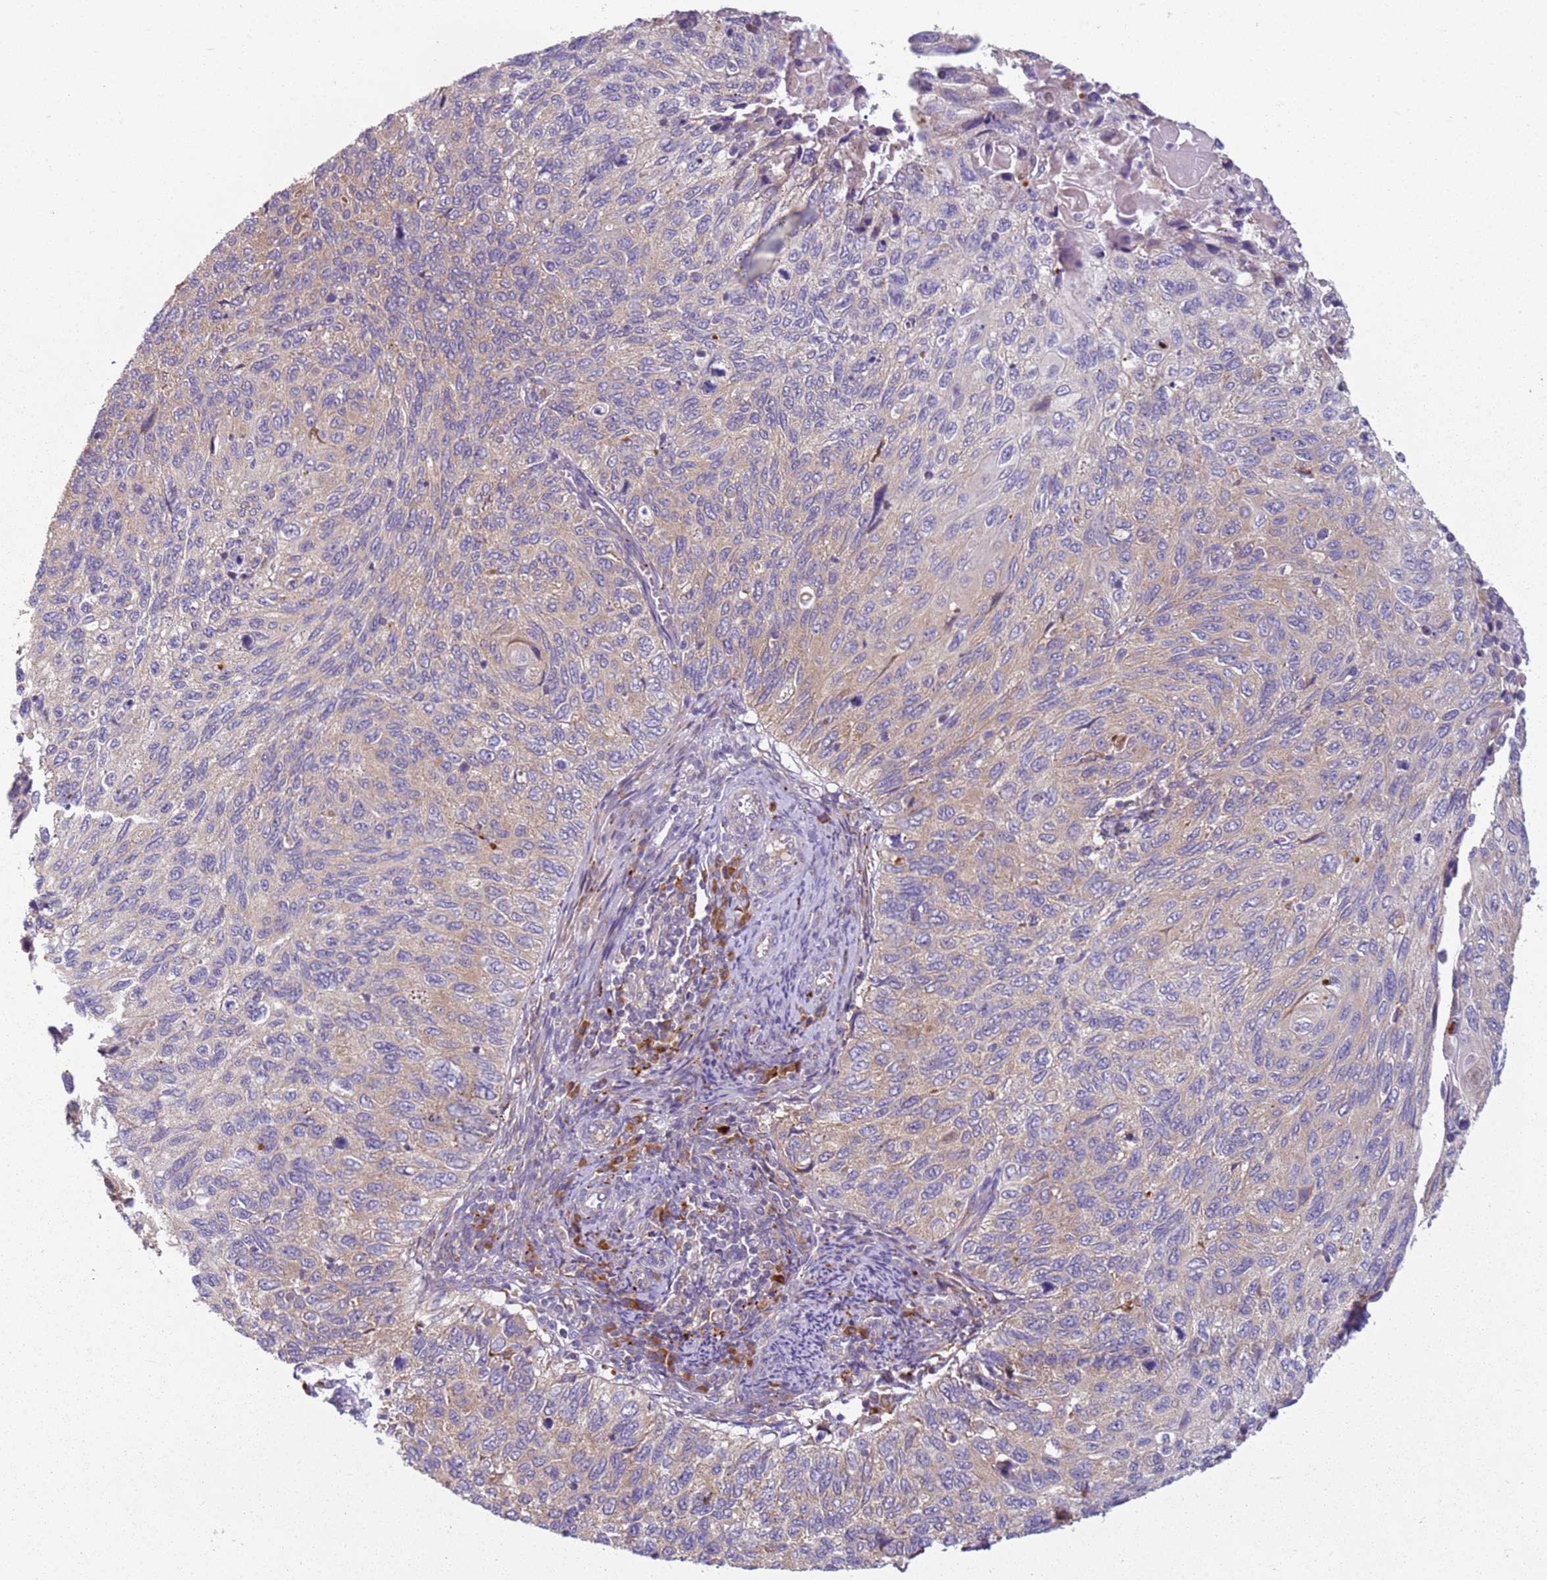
{"staining": {"intensity": "weak", "quantity": "<25%", "location": "cytoplasmic/membranous"}, "tissue": "cervical cancer", "cell_type": "Tumor cells", "image_type": "cancer", "snomed": [{"axis": "morphology", "description": "Squamous cell carcinoma, NOS"}, {"axis": "topography", "description": "Cervix"}], "caption": "The IHC image has no significant staining in tumor cells of cervical cancer tissue.", "gene": "RPS28", "patient": {"sex": "female", "age": 70}}